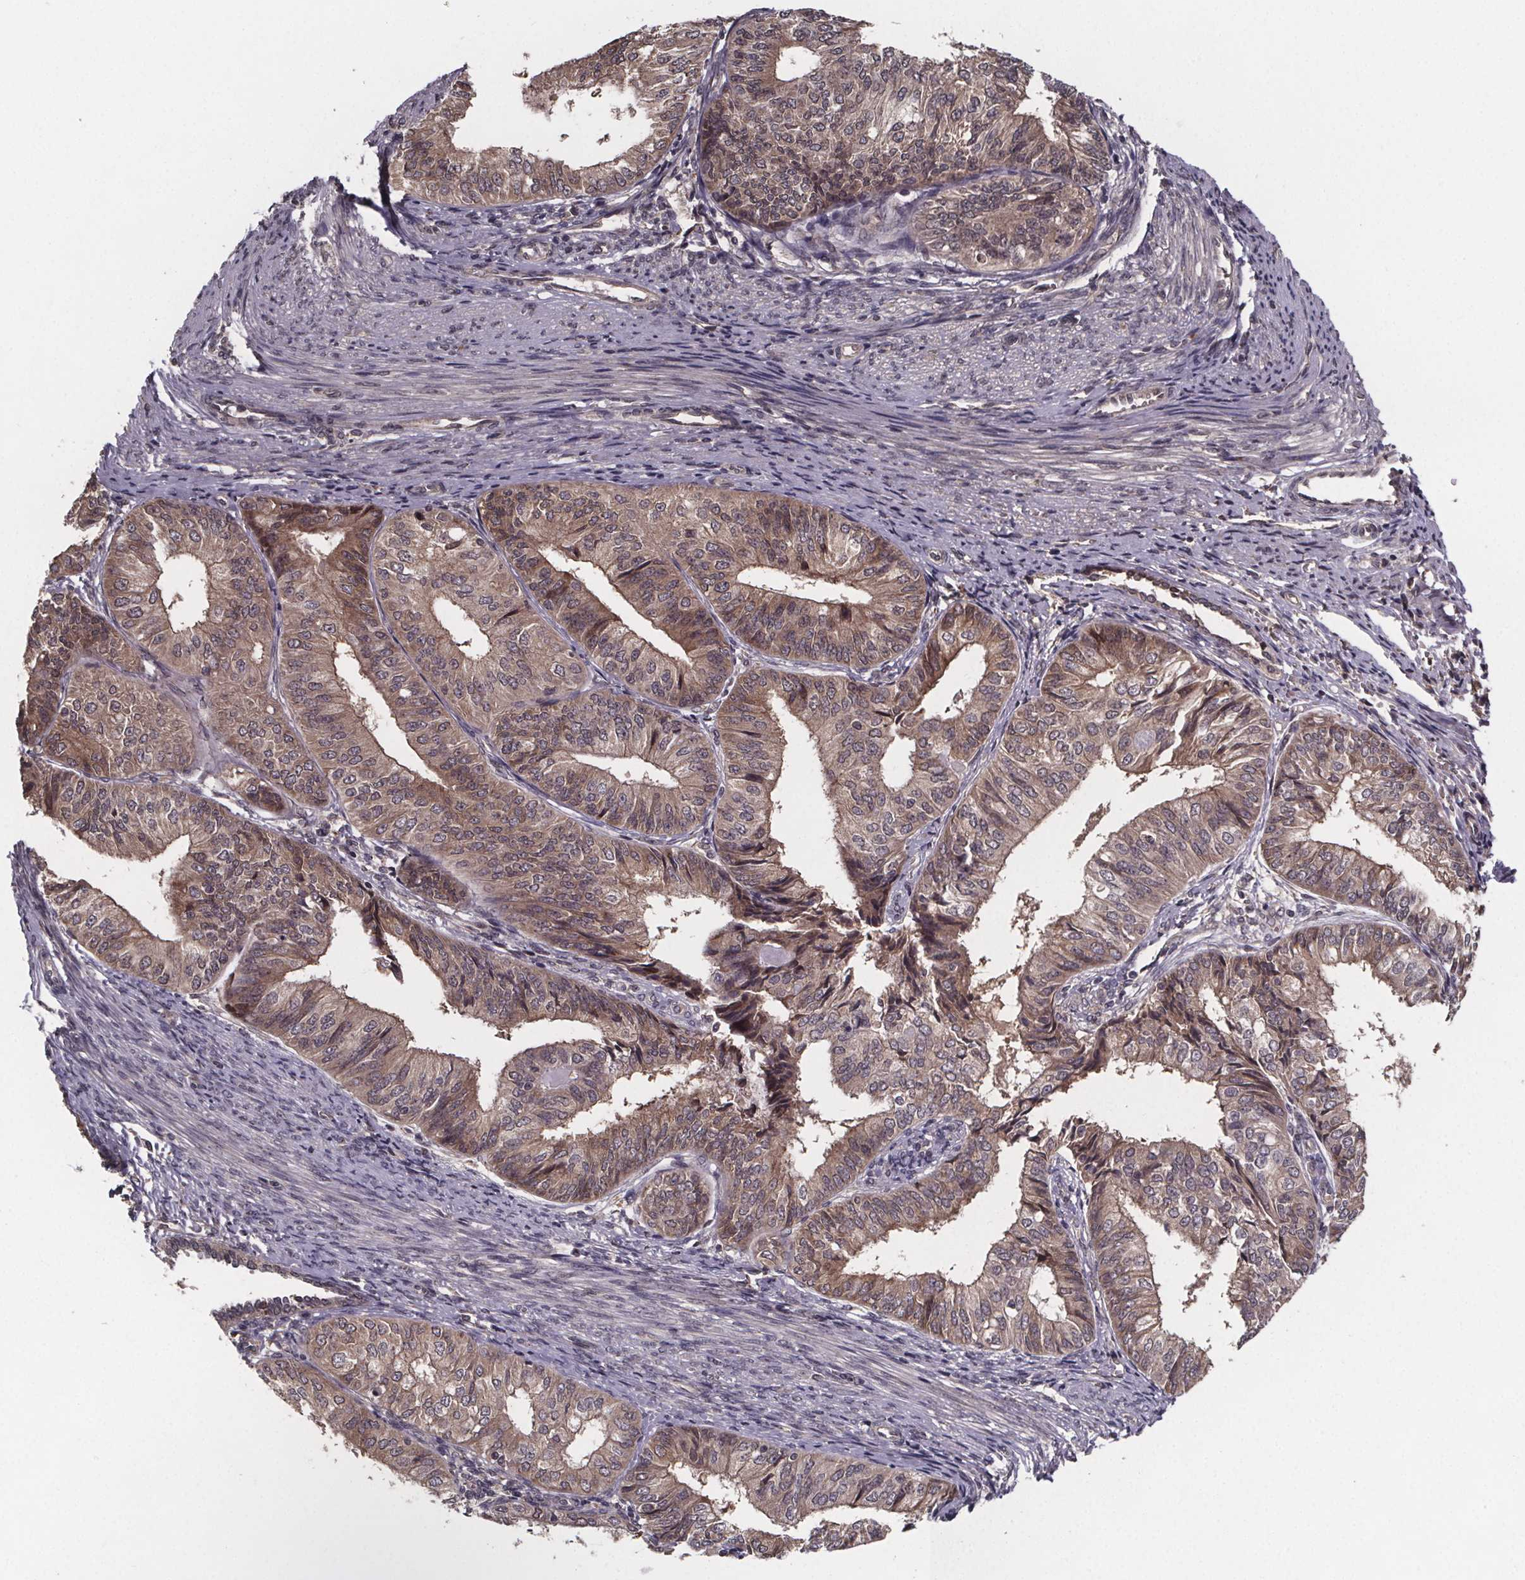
{"staining": {"intensity": "moderate", "quantity": ">75%", "location": "cytoplasmic/membranous"}, "tissue": "endometrial cancer", "cell_type": "Tumor cells", "image_type": "cancer", "snomed": [{"axis": "morphology", "description": "Adenocarcinoma, NOS"}, {"axis": "topography", "description": "Endometrium"}], "caption": "IHC staining of adenocarcinoma (endometrial), which exhibits medium levels of moderate cytoplasmic/membranous expression in about >75% of tumor cells indicating moderate cytoplasmic/membranous protein staining. The staining was performed using DAB (brown) for protein detection and nuclei were counterstained in hematoxylin (blue).", "gene": "SAT1", "patient": {"sex": "female", "age": 58}}